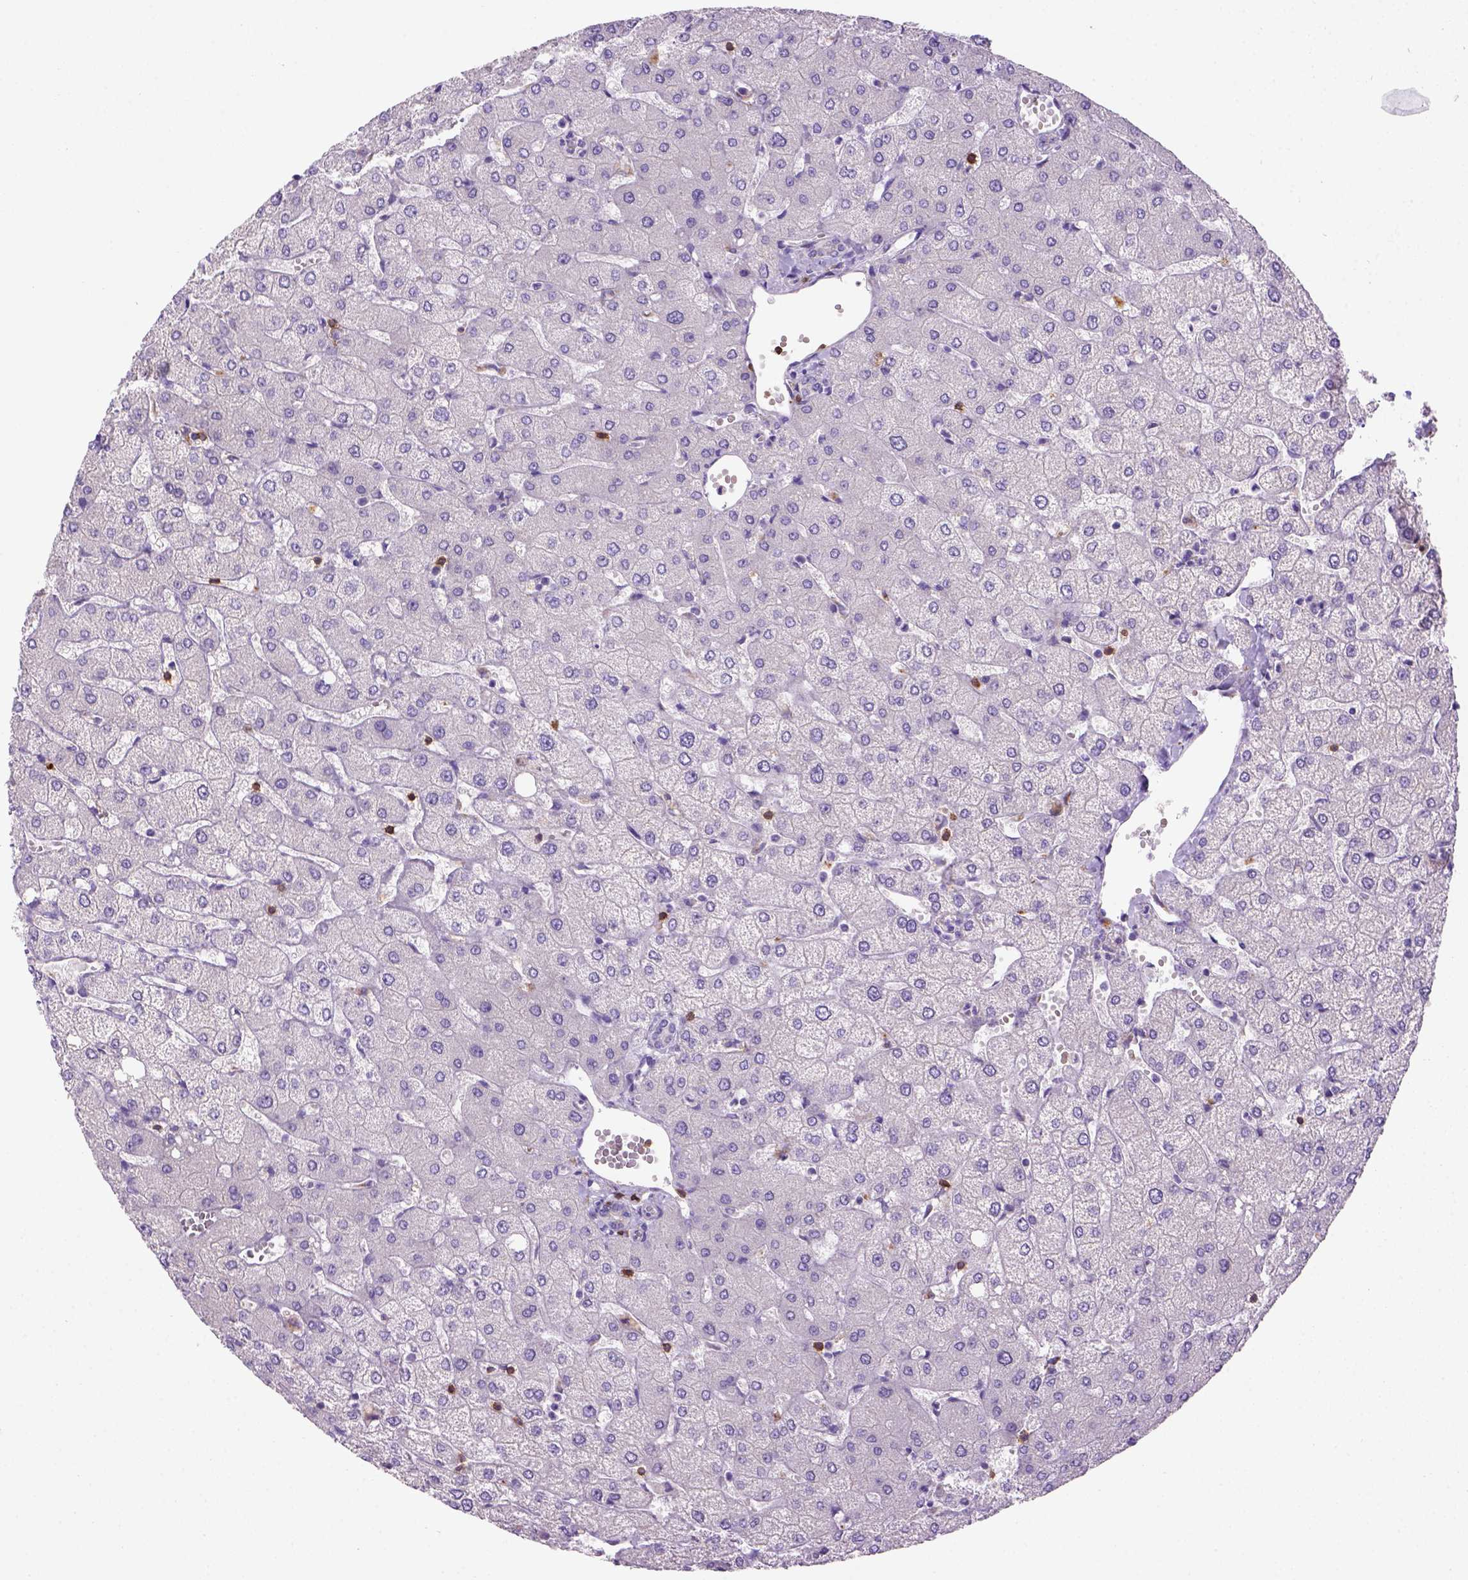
{"staining": {"intensity": "negative", "quantity": "none", "location": "none"}, "tissue": "liver", "cell_type": "Cholangiocytes", "image_type": "normal", "snomed": [{"axis": "morphology", "description": "Normal tissue, NOS"}, {"axis": "topography", "description": "Liver"}], "caption": "DAB (3,3'-diaminobenzidine) immunohistochemical staining of unremarkable human liver demonstrates no significant positivity in cholangiocytes. The staining is performed using DAB (3,3'-diaminobenzidine) brown chromogen with nuclei counter-stained in using hematoxylin.", "gene": "CD3E", "patient": {"sex": "female", "age": 54}}